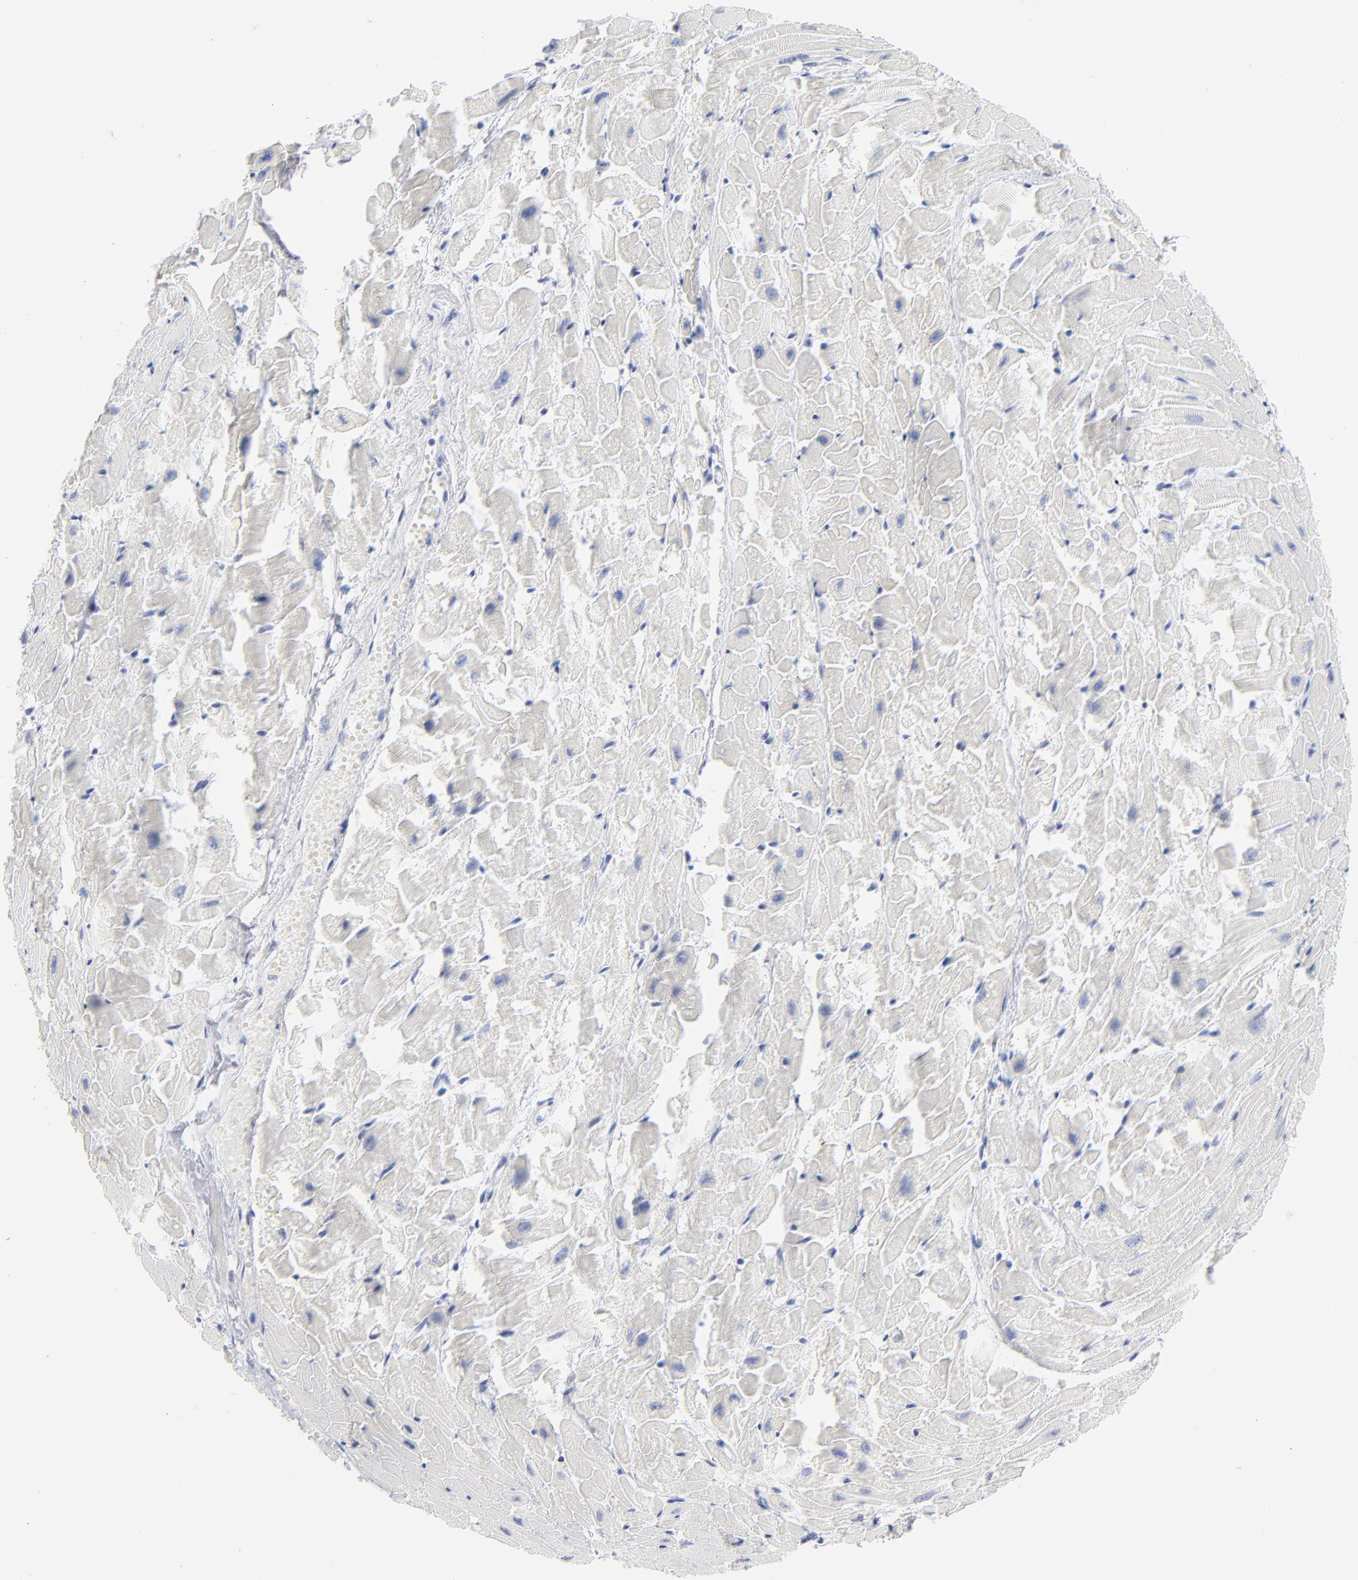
{"staining": {"intensity": "negative", "quantity": "none", "location": "none"}, "tissue": "heart muscle", "cell_type": "Cardiomyocytes", "image_type": "normal", "snomed": [{"axis": "morphology", "description": "Normal tissue, NOS"}, {"axis": "topography", "description": "Heart"}], "caption": "This is an immunohistochemistry histopathology image of unremarkable human heart muscle. There is no expression in cardiomyocytes.", "gene": "IFIT2", "patient": {"sex": "female", "age": 19}}